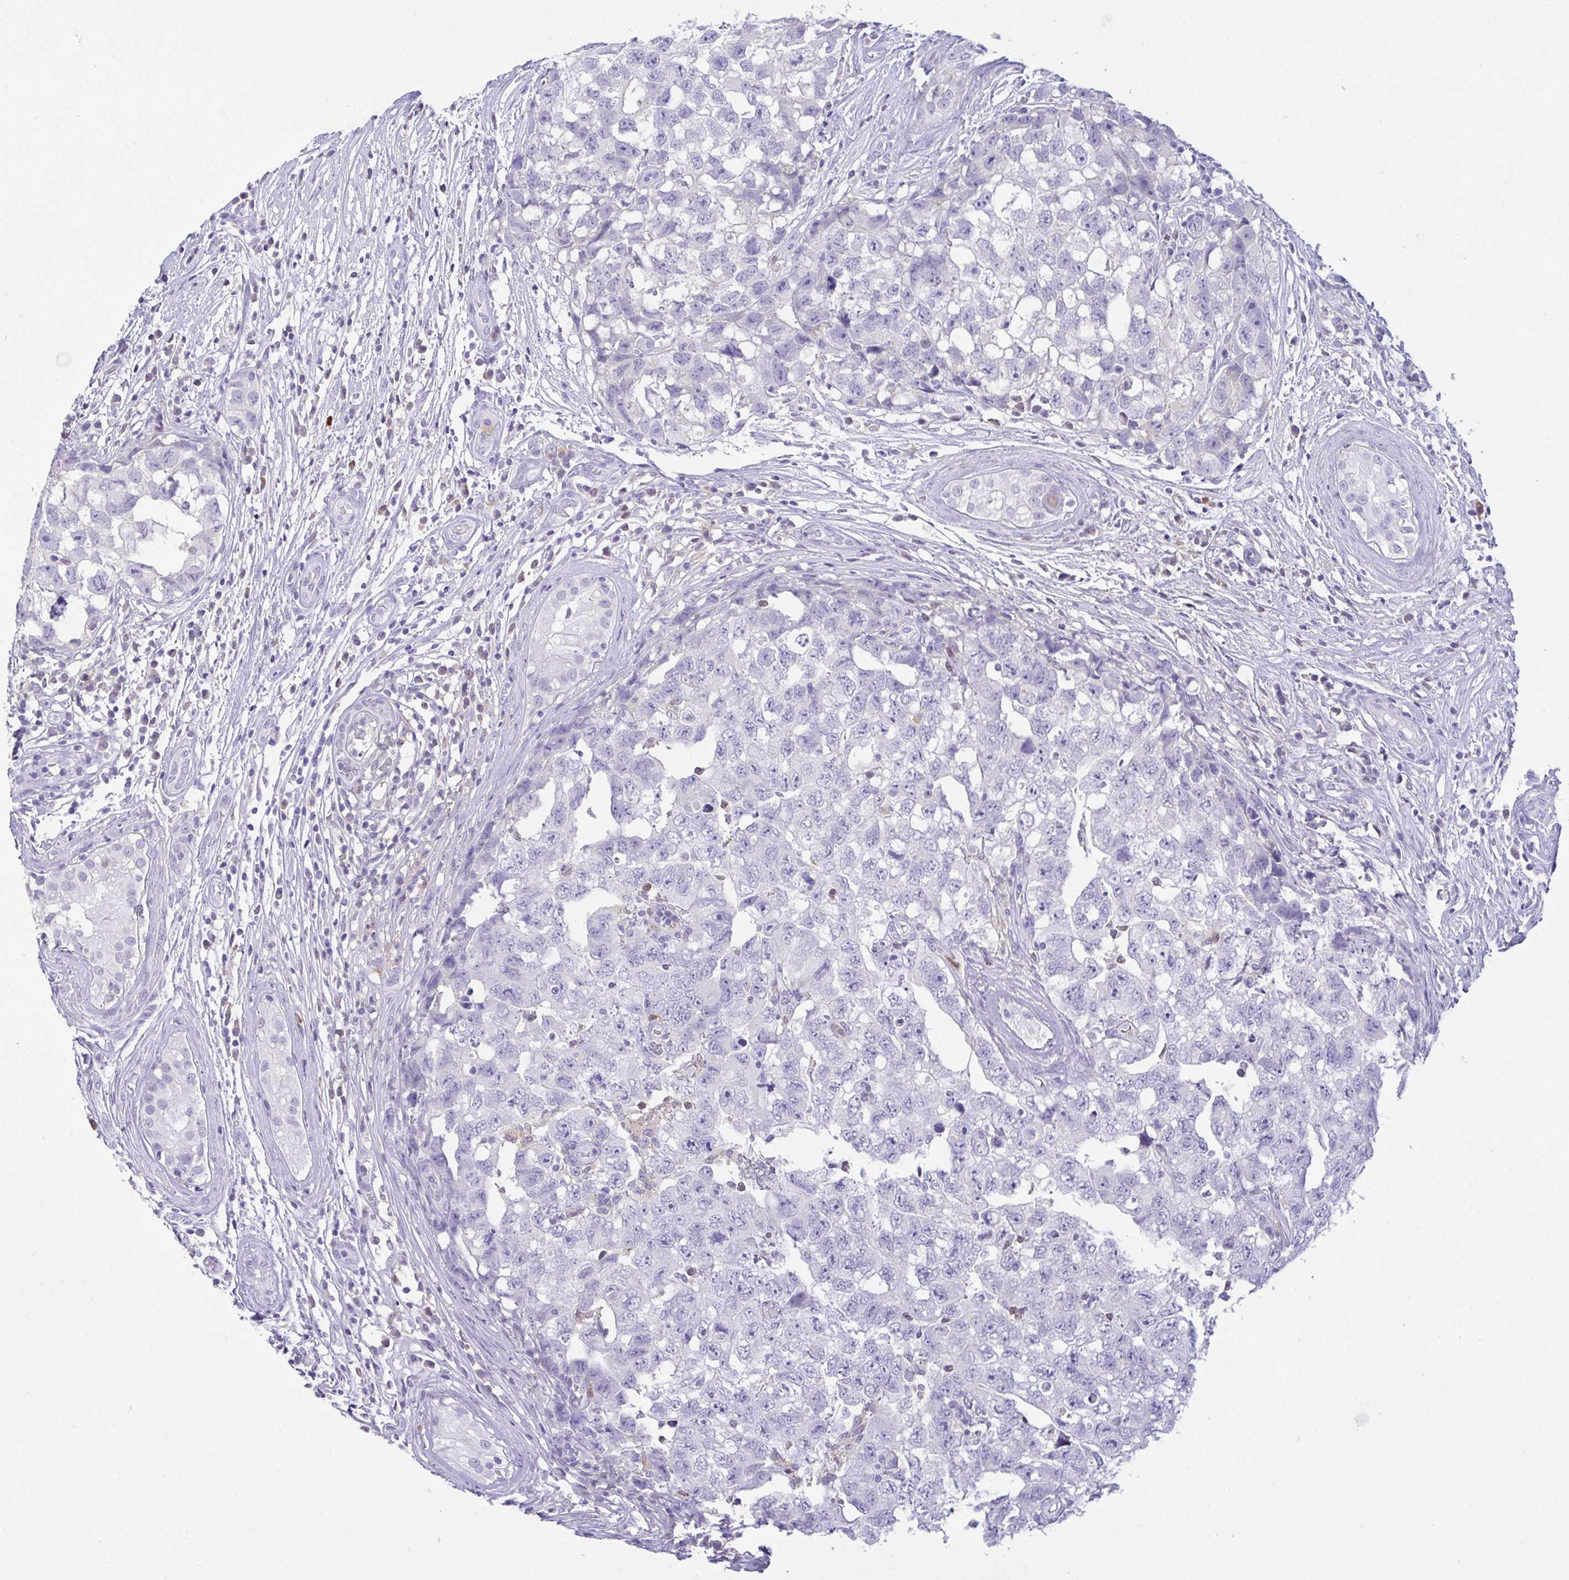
{"staining": {"intensity": "negative", "quantity": "none", "location": "none"}, "tissue": "testis cancer", "cell_type": "Tumor cells", "image_type": "cancer", "snomed": [{"axis": "morphology", "description": "Carcinoma, Embryonal, NOS"}, {"axis": "topography", "description": "Testis"}], "caption": "An image of testis cancer stained for a protein exhibits no brown staining in tumor cells.", "gene": "NCF1", "patient": {"sex": "male", "age": 22}}